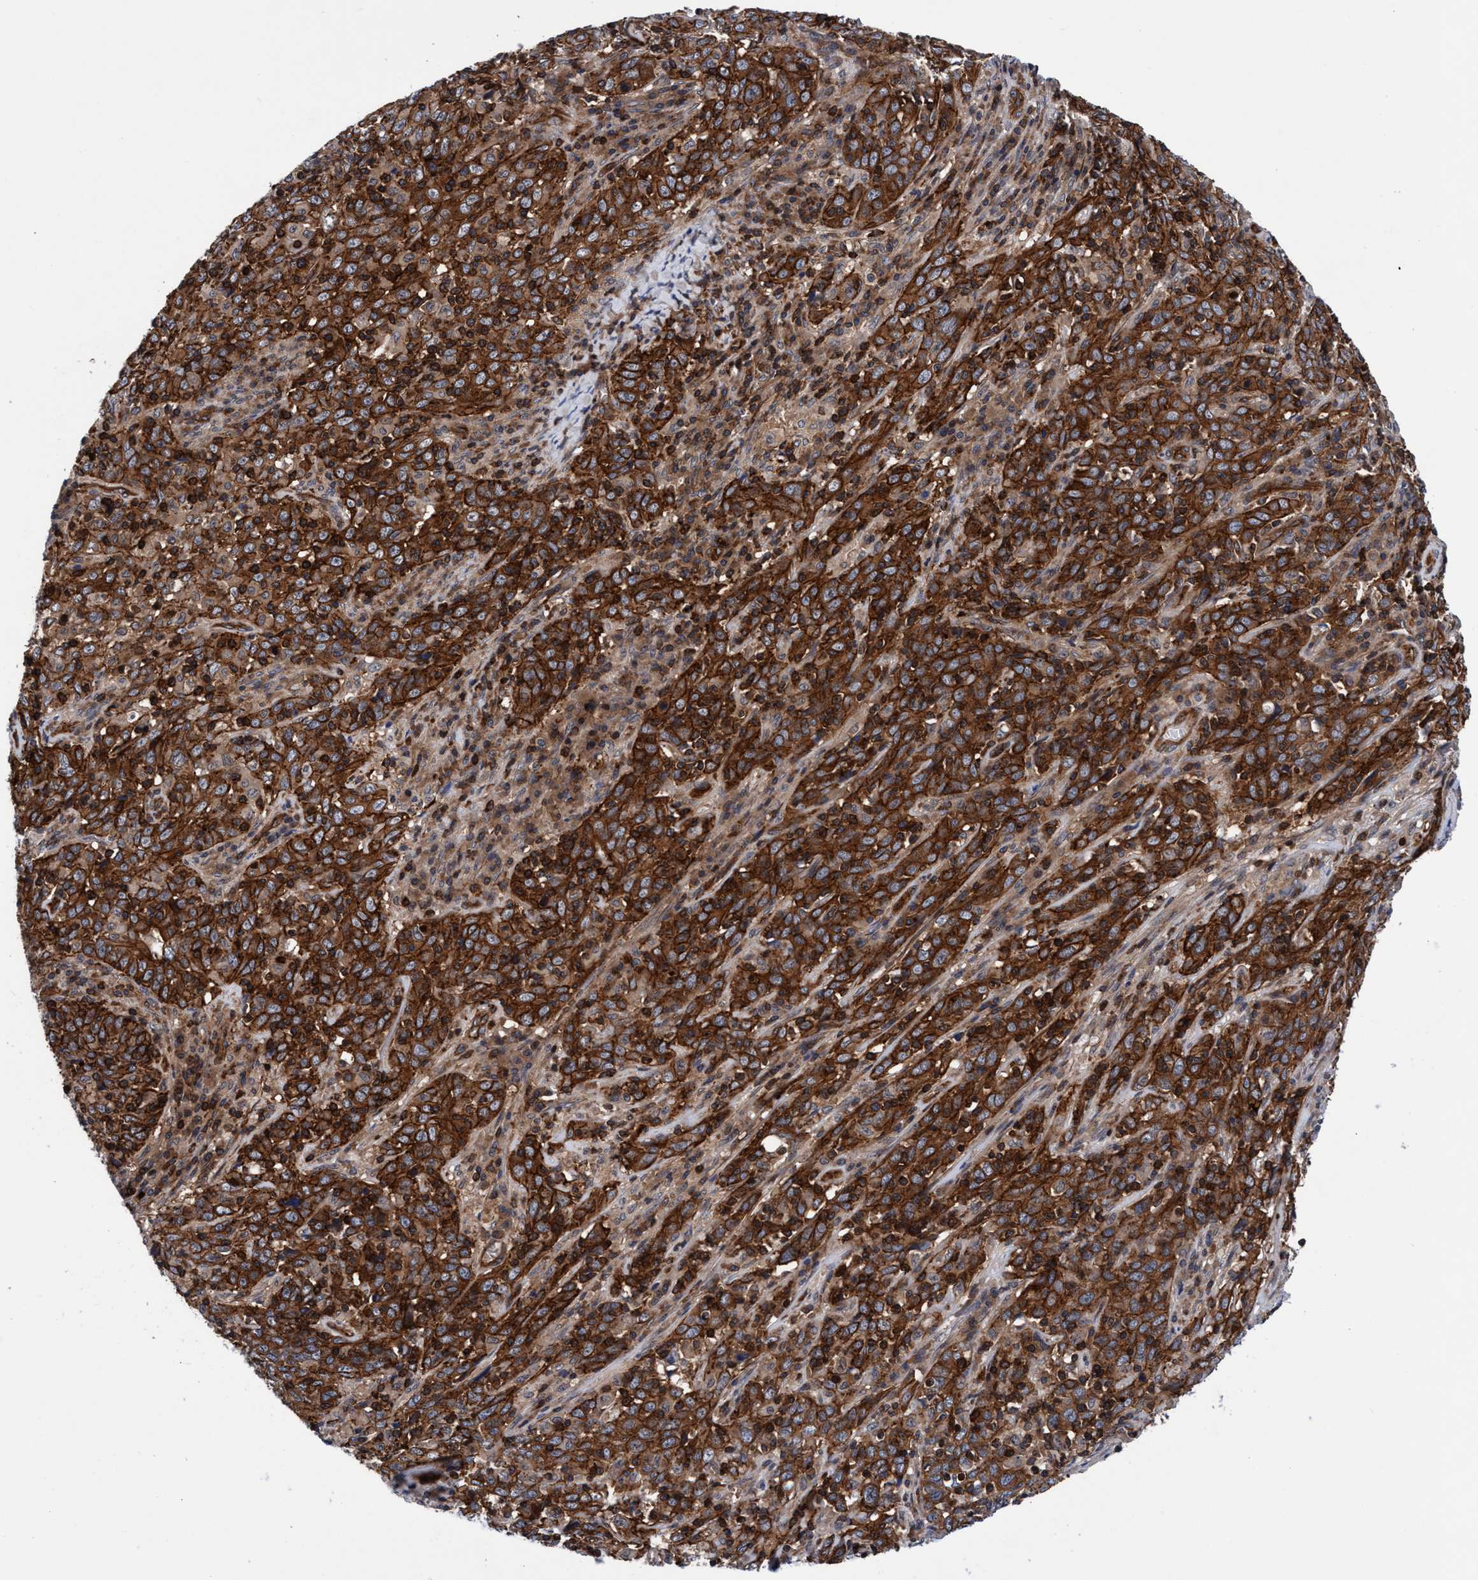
{"staining": {"intensity": "strong", "quantity": ">75%", "location": "cytoplasmic/membranous"}, "tissue": "cervical cancer", "cell_type": "Tumor cells", "image_type": "cancer", "snomed": [{"axis": "morphology", "description": "Squamous cell carcinoma, NOS"}, {"axis": "topography", "description": "Cervix"}], "caption": "Protein staining of cervical cancer (squamous cell carcinoma) tissue displays strong cytoplasmic/membranous positivity in approximately >75% of tumor cells.", "gene": "MCM3AP", "patient": {"sex": "female", "age": 46}}